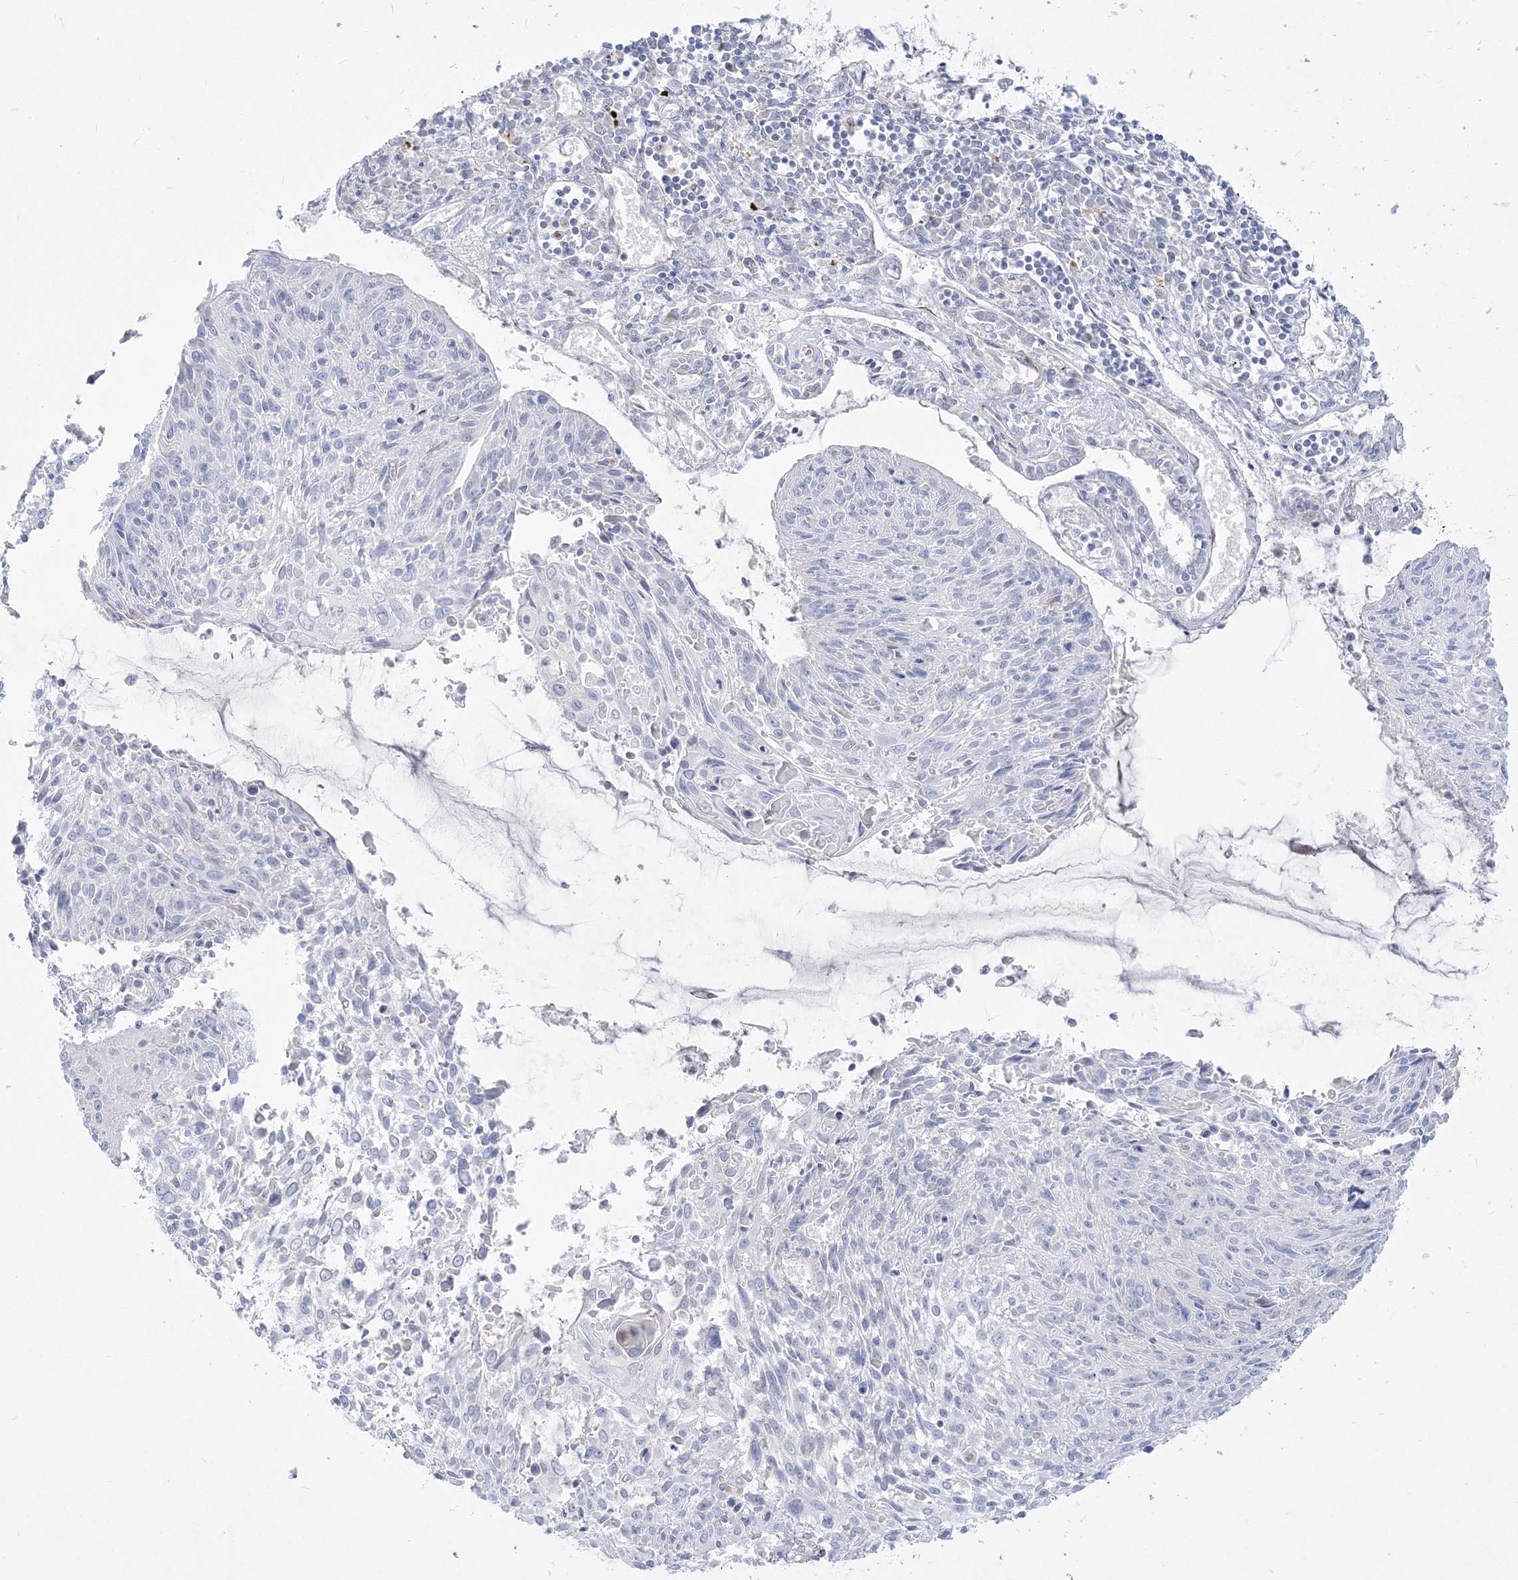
{"staining": {"intensity": "negative", "quantity": "none", "location": "none"}, "tissue": "cervical cancer", "cell_type": "Tumor cells", "image_type": "cancer", "snomed": [{"axis": "morphology", "description": "Squamous cell carcinoma, NOS"}, {"axis": "topography", "description": "Cervix"}], "caption": "Cervical cancer was stained to show a protein in brown. There is no significant positivity in tumor cells.", "gene": "GPAT2", "patient": {"sex": "female", "age": 51}}